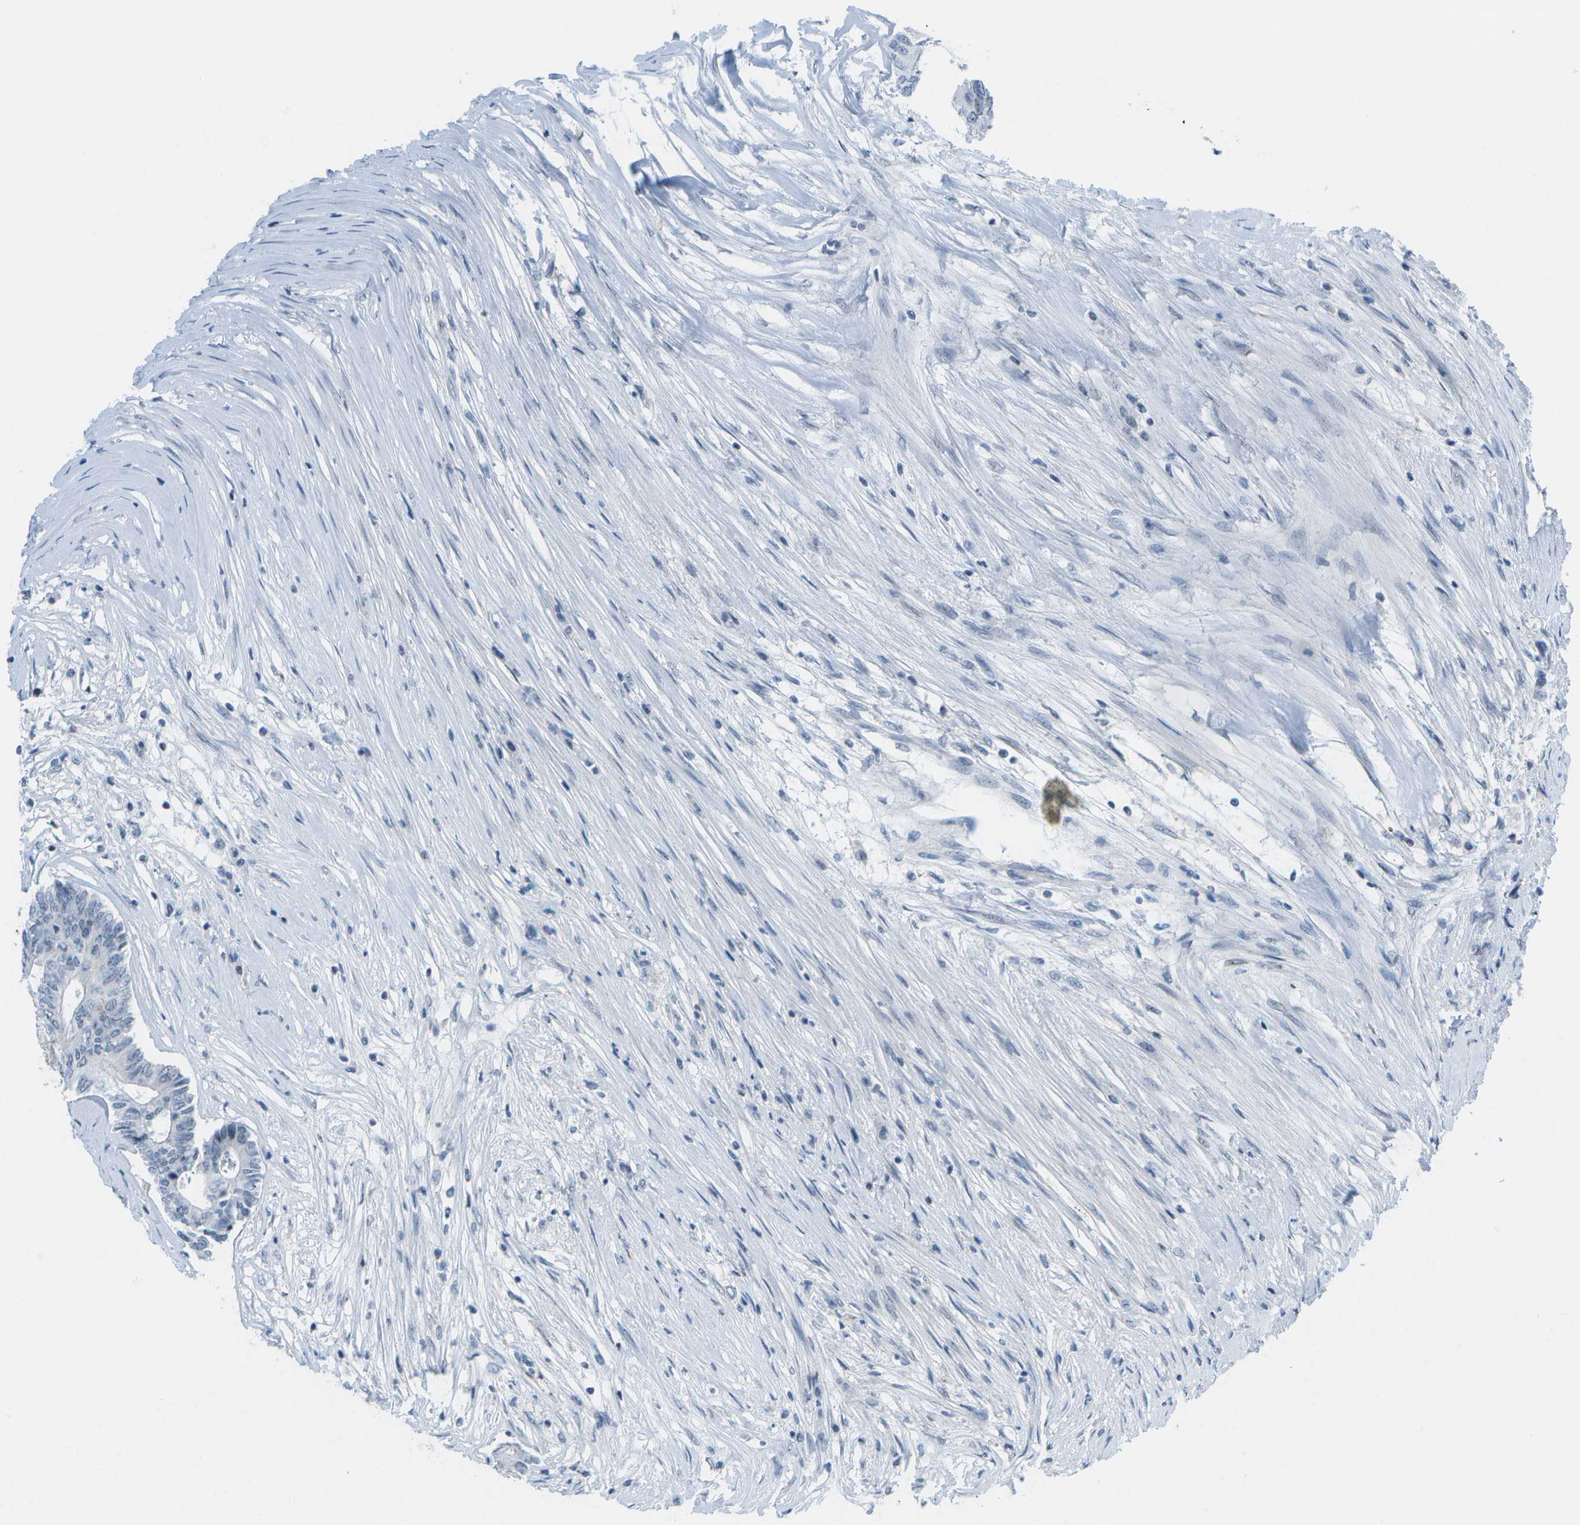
{"staining": {"intensity": "negative", "quantity": "none", "location": "none"}, "tissue": "colorectal cancer", "cell_type": "Tumor cells", "image_type": "cancer", "snomed": [{"axis": "morphology", "description": "Adenocarcinoma, NOS"}, {"axis": "topography", "description": "Rectum"}], "caption": "This is an IHC image of human colorectal cancer. There is no expression in tumor cells.", "gene": "PITHD1", "patient": {"sex": "male", "age": 63}}